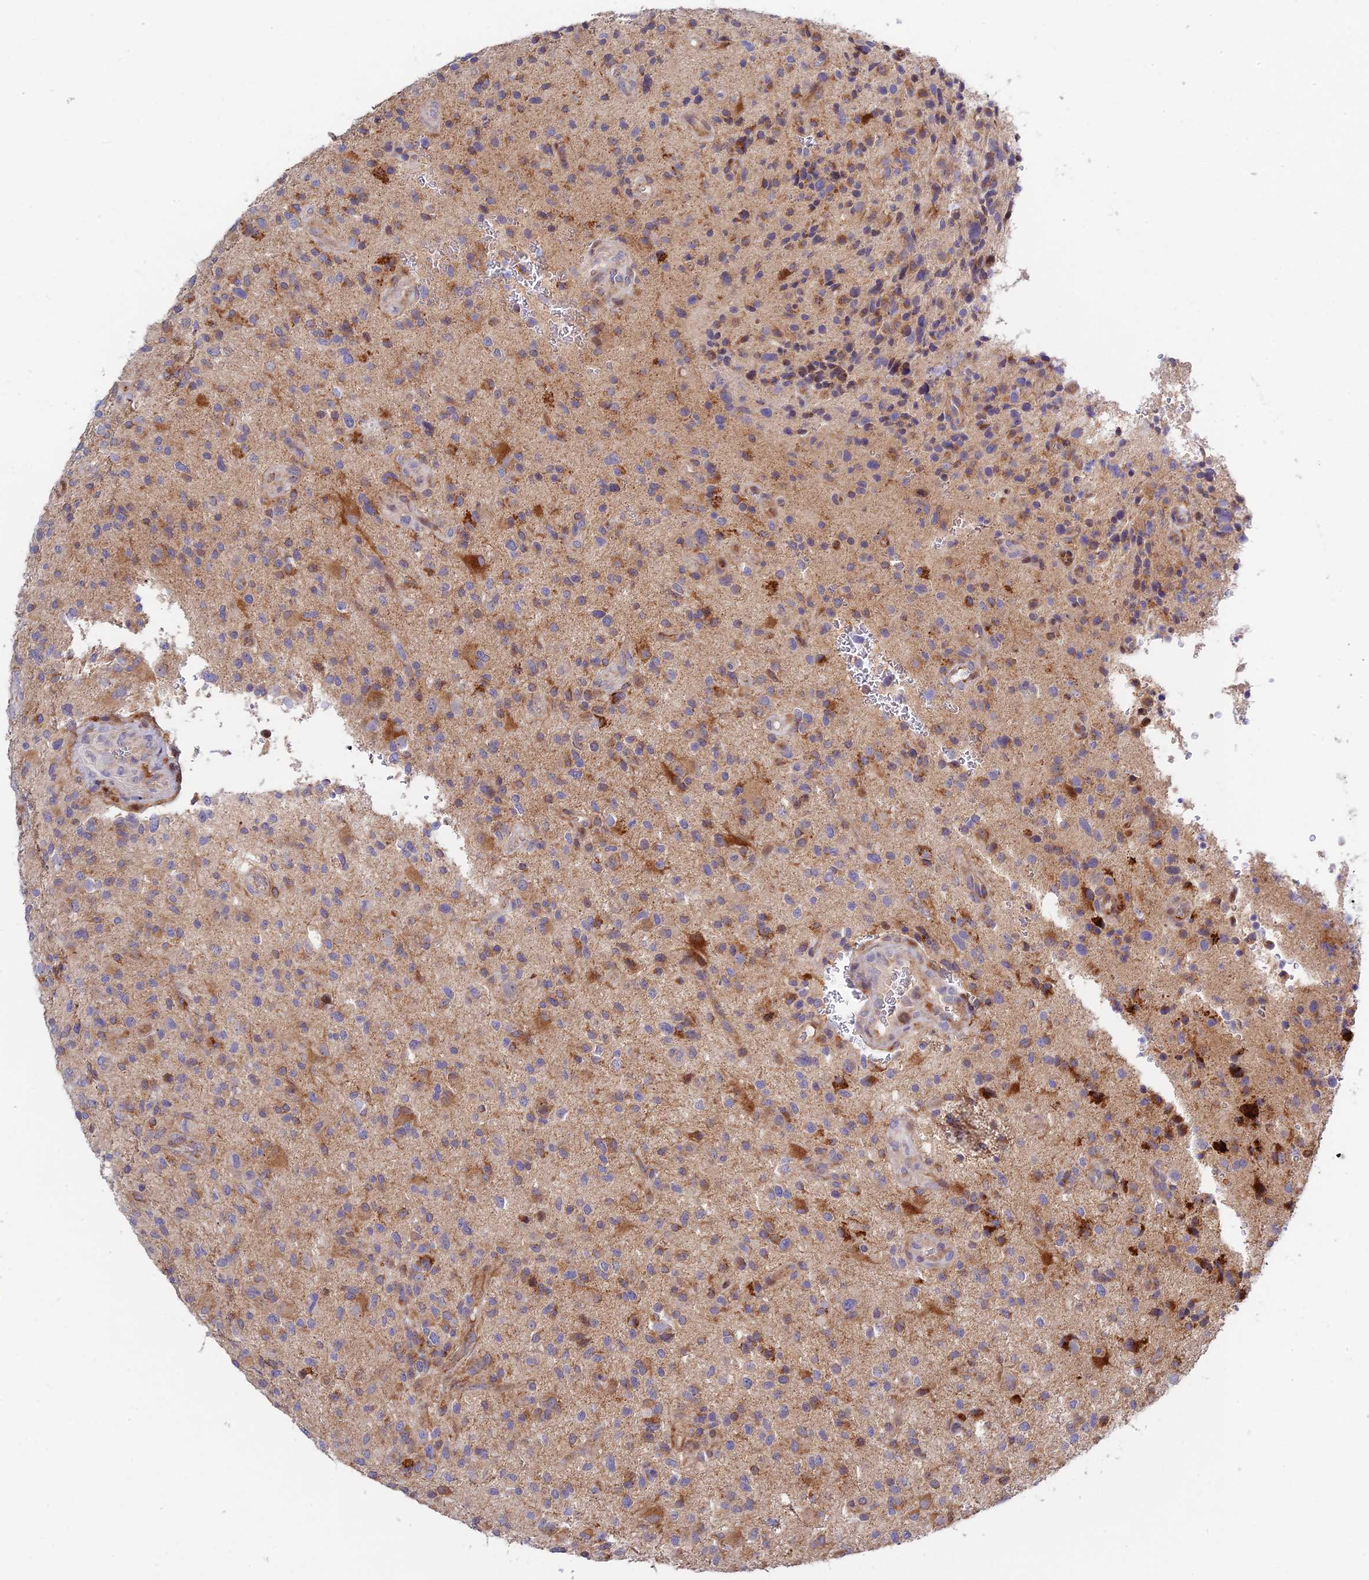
{"staining": {"intensity": "moderate", "quantity": "<25%", "location": "cytoplasmic/membranous"}, "tissue": "glioma", "cell_type": "Tumor cells", "image_type": "cancer", "snomed": [{"axis": "morphology", "description": "Glioma, malignant, High grade"}, {"axis": "topography", "description": "Brain"}], "caption": "Immunohistochemical staining of high-grade glioma (malignant) demonstrates low levels of moderate cytoplasmic/membranous staining in about <25% of tumor cells.", "gene": "FUOM", "patient": {"sex": "male", "age": 47}}